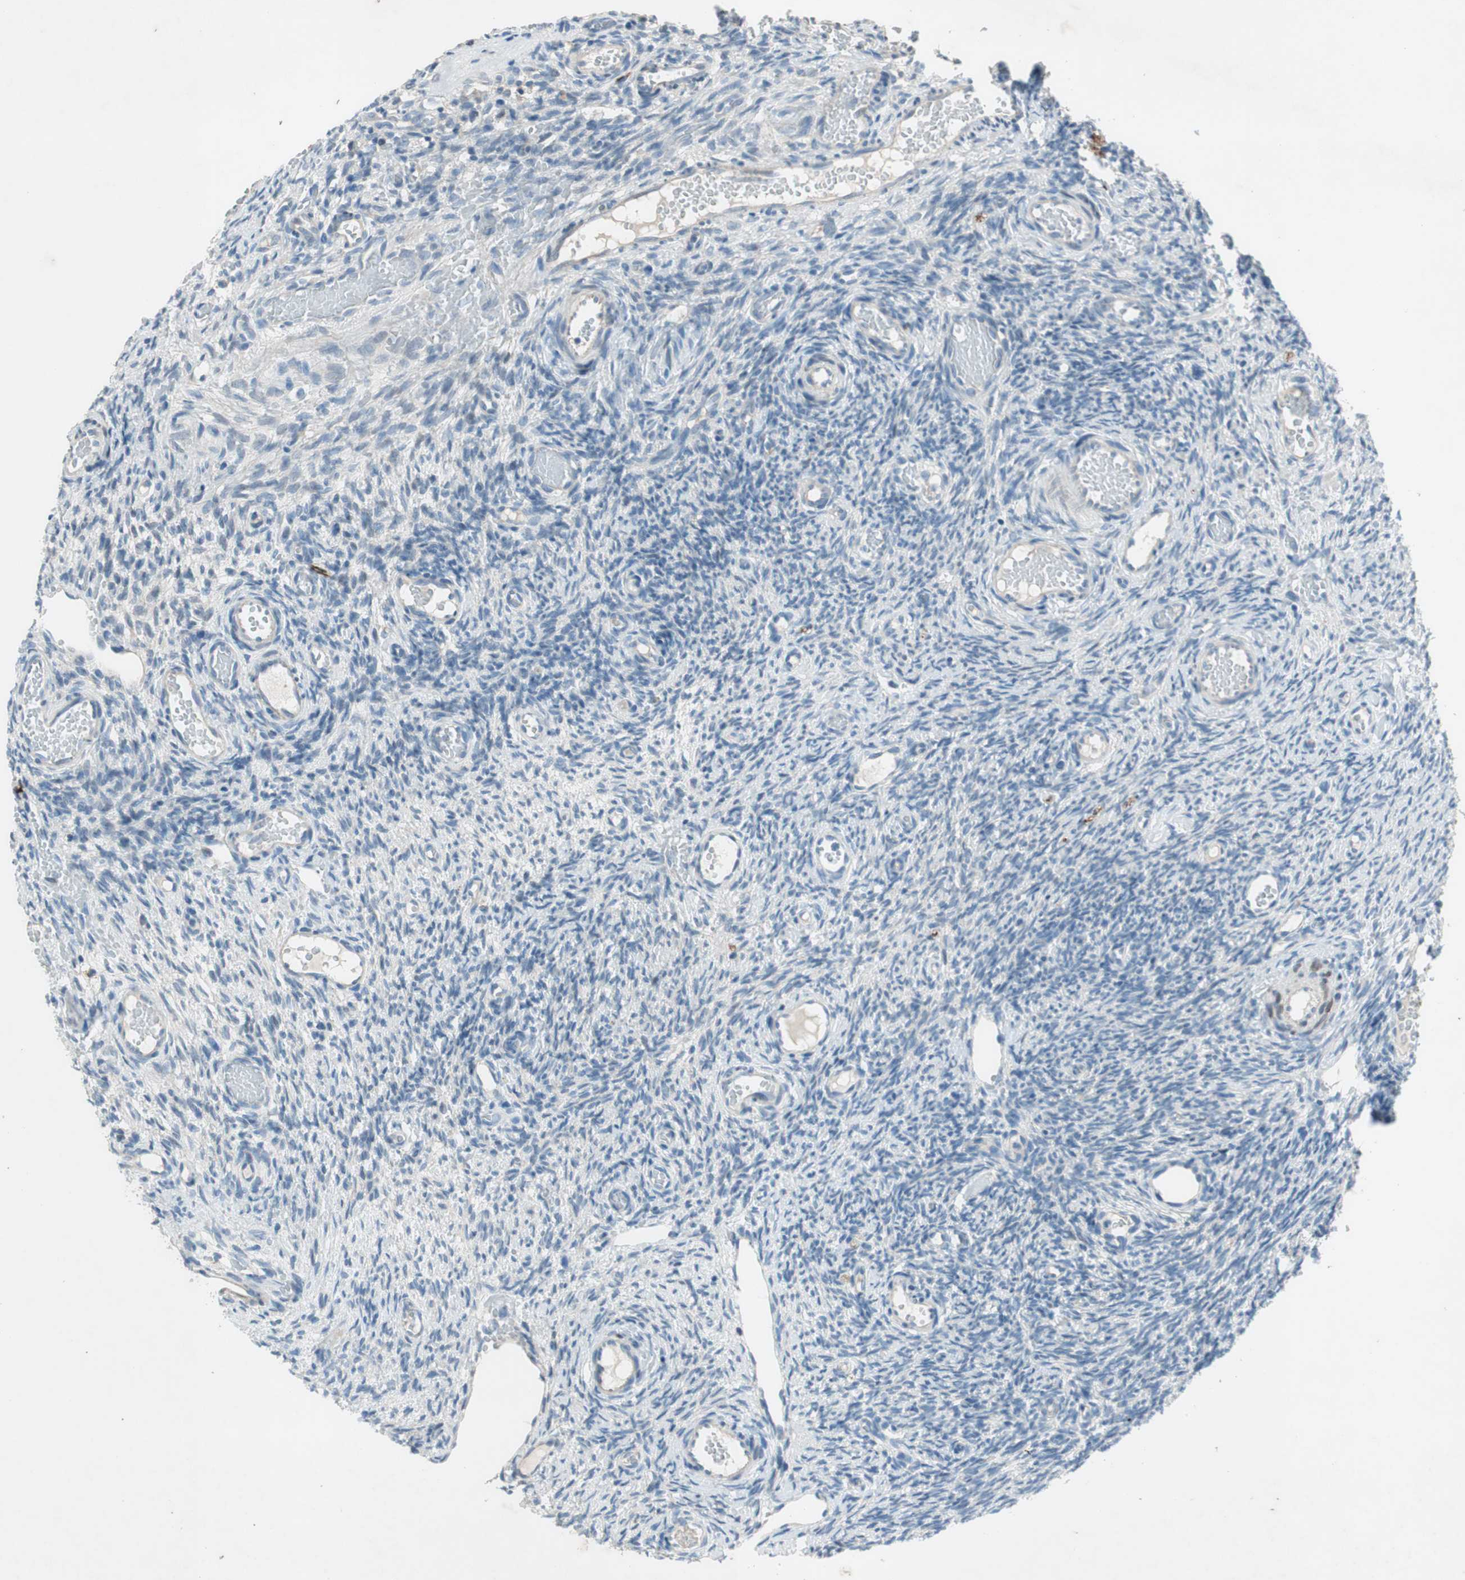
{"staining": {"intensity": "negative", "quantity": "none", "location": "none"}, "tissue": "ovary", "cell_type": "Ovarian stroma cells", "image_type": "normal", "snomed": [{"axis": "morphology", "description": "Normal tissue, NOS"}, {"axis": "topography", "description": "Ovary"}], "caption": "Photomicrograph shows no significant protein staining in ovarian stroma cells of normal ovary. The staining was performed using DAB (3,3'-diaminobenzidine) to visualize the protein expression in brown, while the nuclei were stained in blue with hematoxylin (Magnification: 20x).", "gene": "PRRG4", "patient": {"sex": "female", "age": 35}}